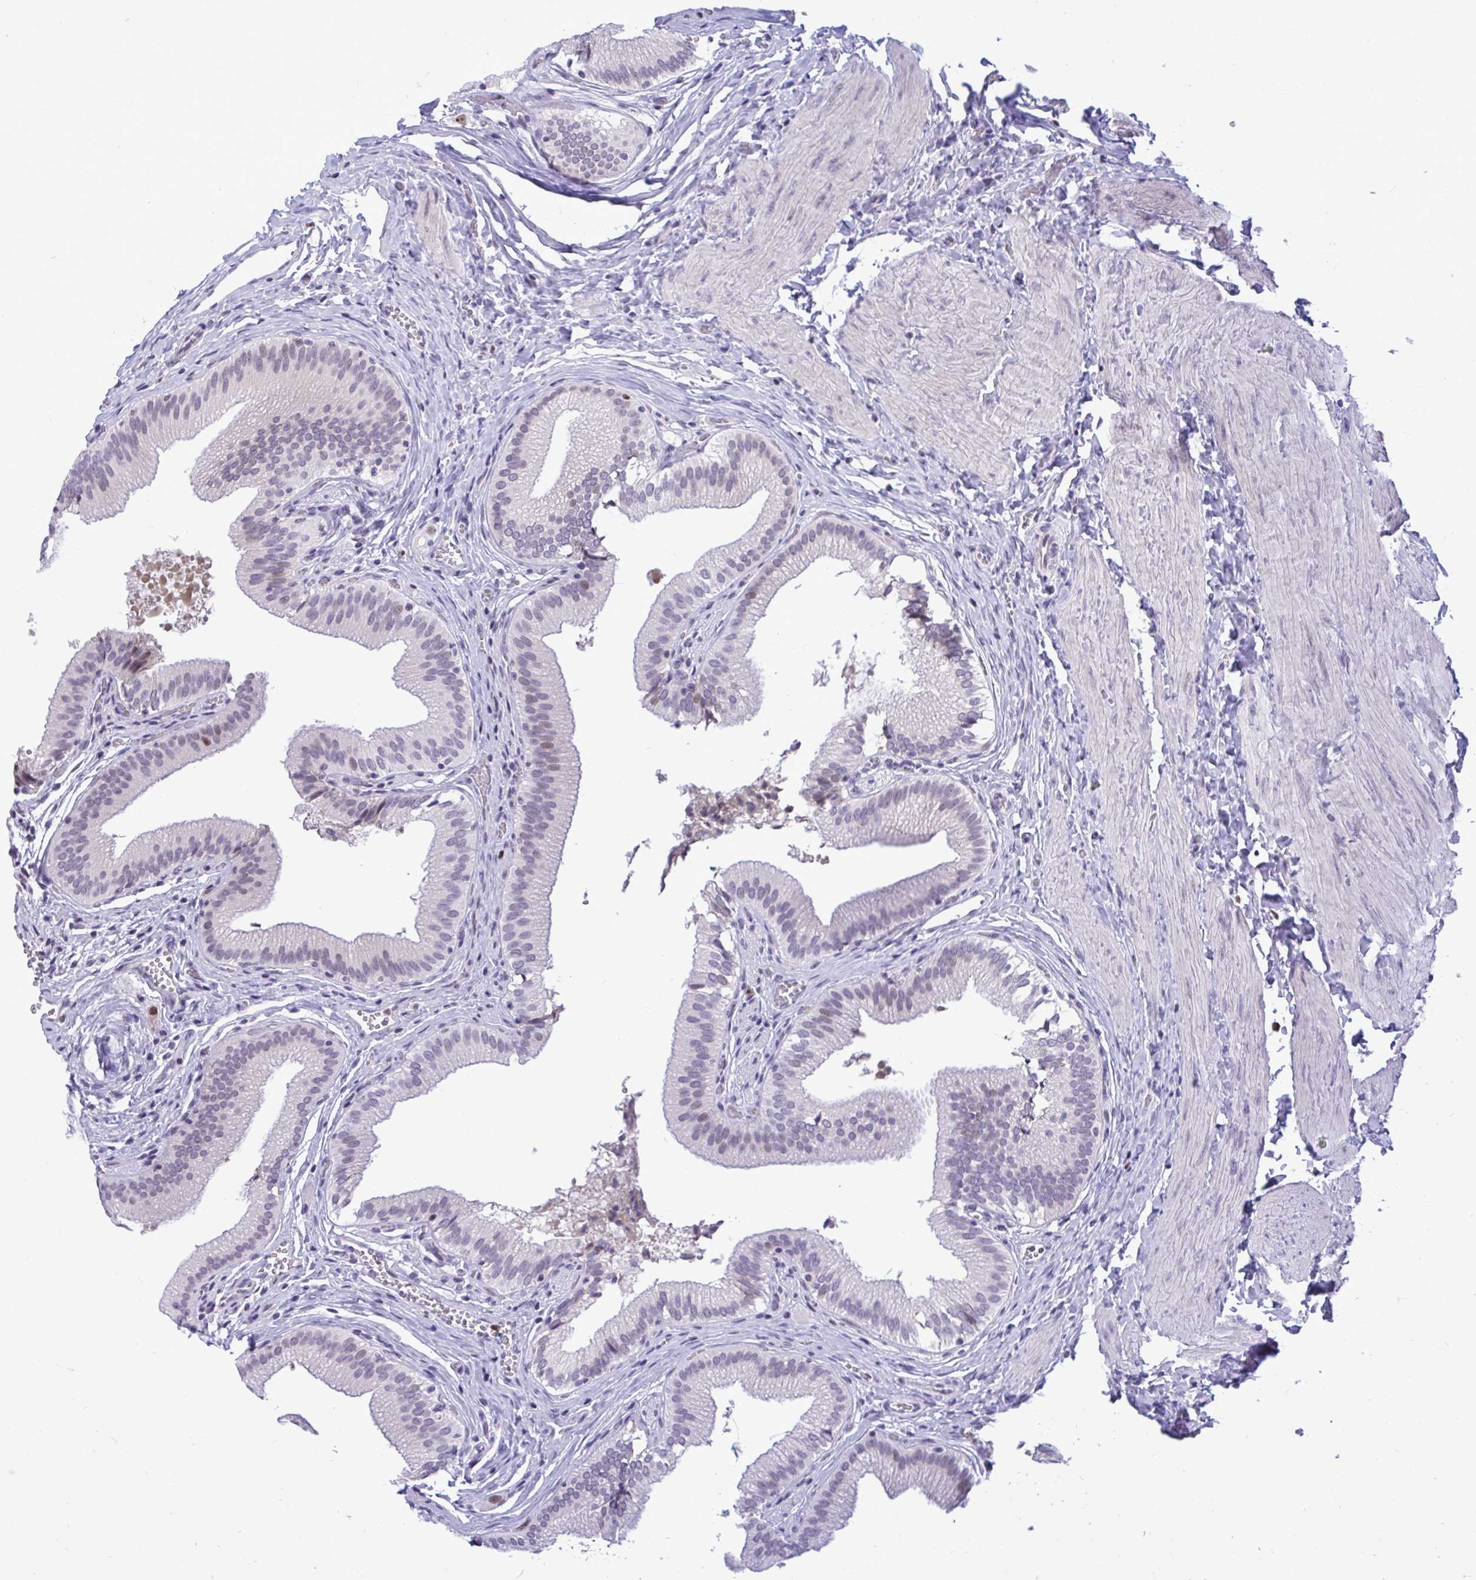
{"staining": {"intensity": "moderate", "quantity": "<25%", "location": "nuclear"}, "tissue": "gallbladder", "cell_type": "Glandular cells", "image_type": "normal", "snomed": [{"axis": "morphology", "description": "Normal tissue, NOS"}, {"axis": "topography", "description": "Gallbladder"}, {"axis": "topography", "description": "Peripheral nerve tissue"}], "caption": "Gallbladder stained with a brown dye demonstrates moderate nuclear positive staining in approximately <25% of glandular cells.", "gene": "C1QL2", "patient": {"sex": "male", "age": 17}}